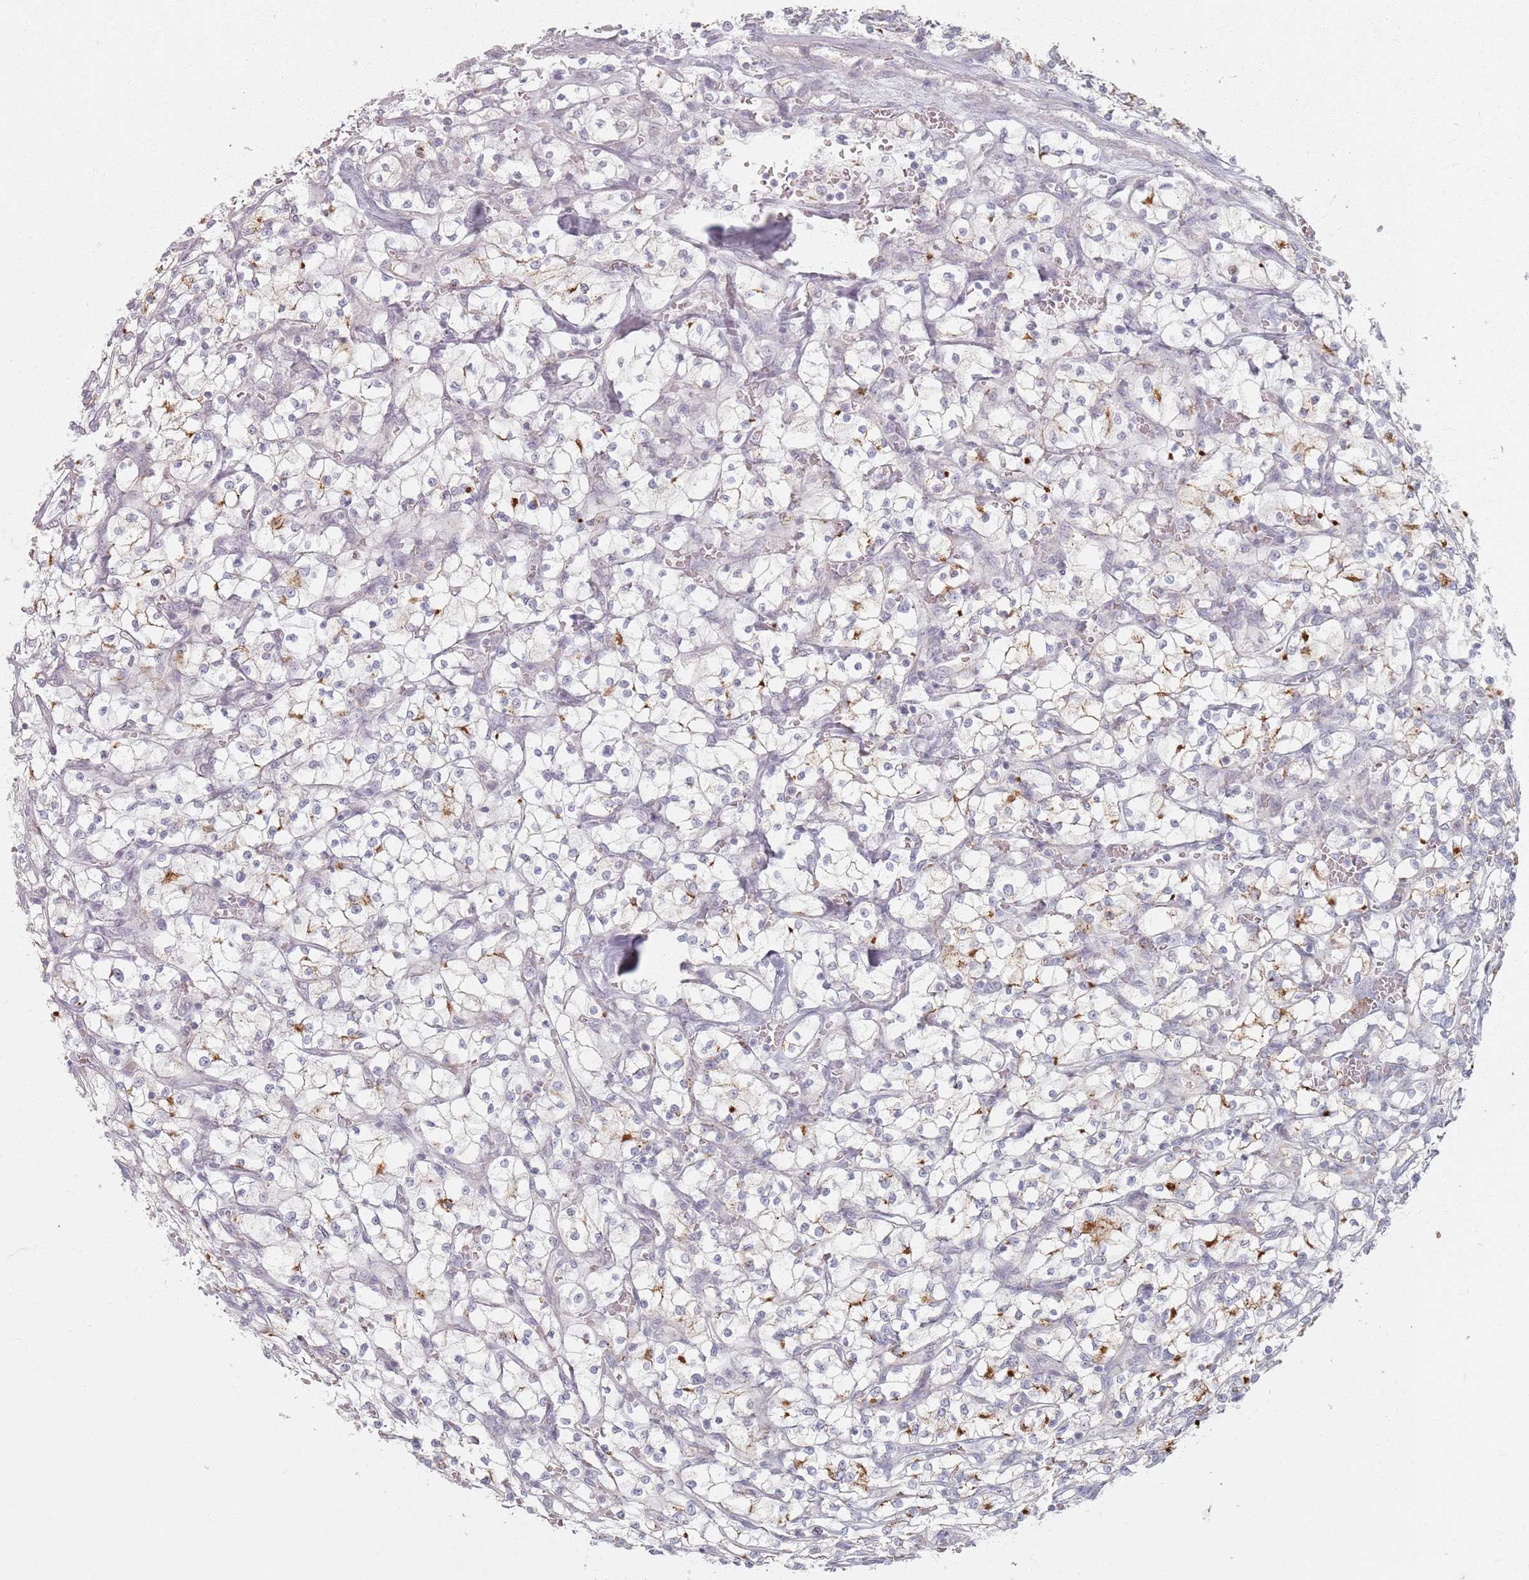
{"staining": {"intensity": "moderate", "quantity": "<25%", "location": "cytoplasmic/membranous"}, "tissue": "renal cancer", "cell_type": "Tumor cells", "image_type": "cancer", "snomed": [{"axis": "morphology", "description": "Adenocarcinoma, NOS"}, {"axis": "topography", "description": "Kidney"}], "caption": "Protein staining of adenocarcinoma (renal) tissue displays moderate cytoplasmic/membranous expression in about <25% of tumor cells. The staining was performed using DAB (3,3'-diaminobenzidine), with brown indicating positive protein expression. Nuclei are stained blue with hematoxylin.", "gene": "PKD2L2", "patient": {"sex": "female", "age": 64}}